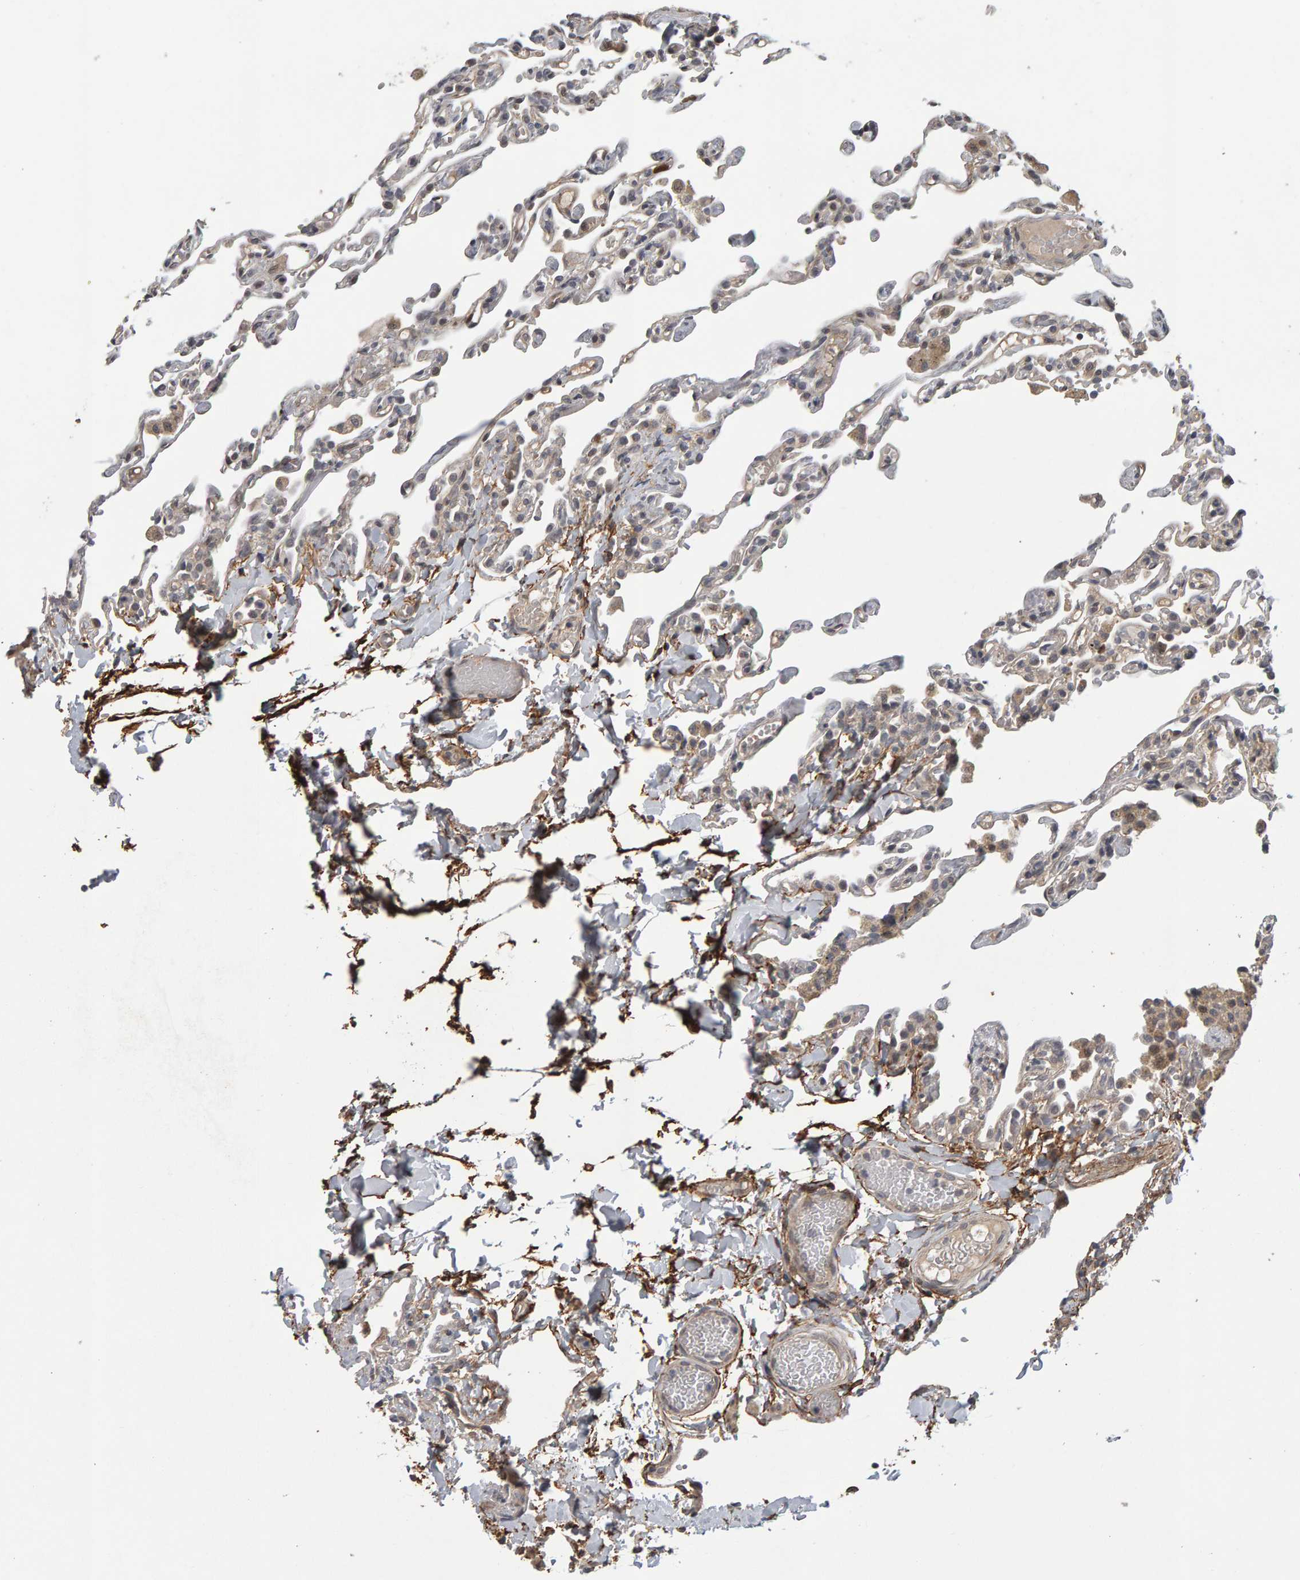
{"staining": {"intensity": "weak", "quantity": "<25%", "location": "cytoplasmic/membranous"}, "tissue": "lung", "cell_type": "Alveolar cells", "image_type": "normal", "snomed": [{"axis": "morphology", "description": "Normal tissue, NOS"}, {"axis": "topography", "description": "Lung"}], "caption": "High magnification brightfield microscopy of unremarkable lung stained with DAB (3,3'-diaminobenzidine) (brown) and counterstained with hematoxylin (blue): alveolar cells show no significant positivity. (DAB (3,3'-diaminobenzidine) IHC with hematoxylin counter stain).", "gene": "CDCA5", "patient": {"sex": "male", "age": 21}}